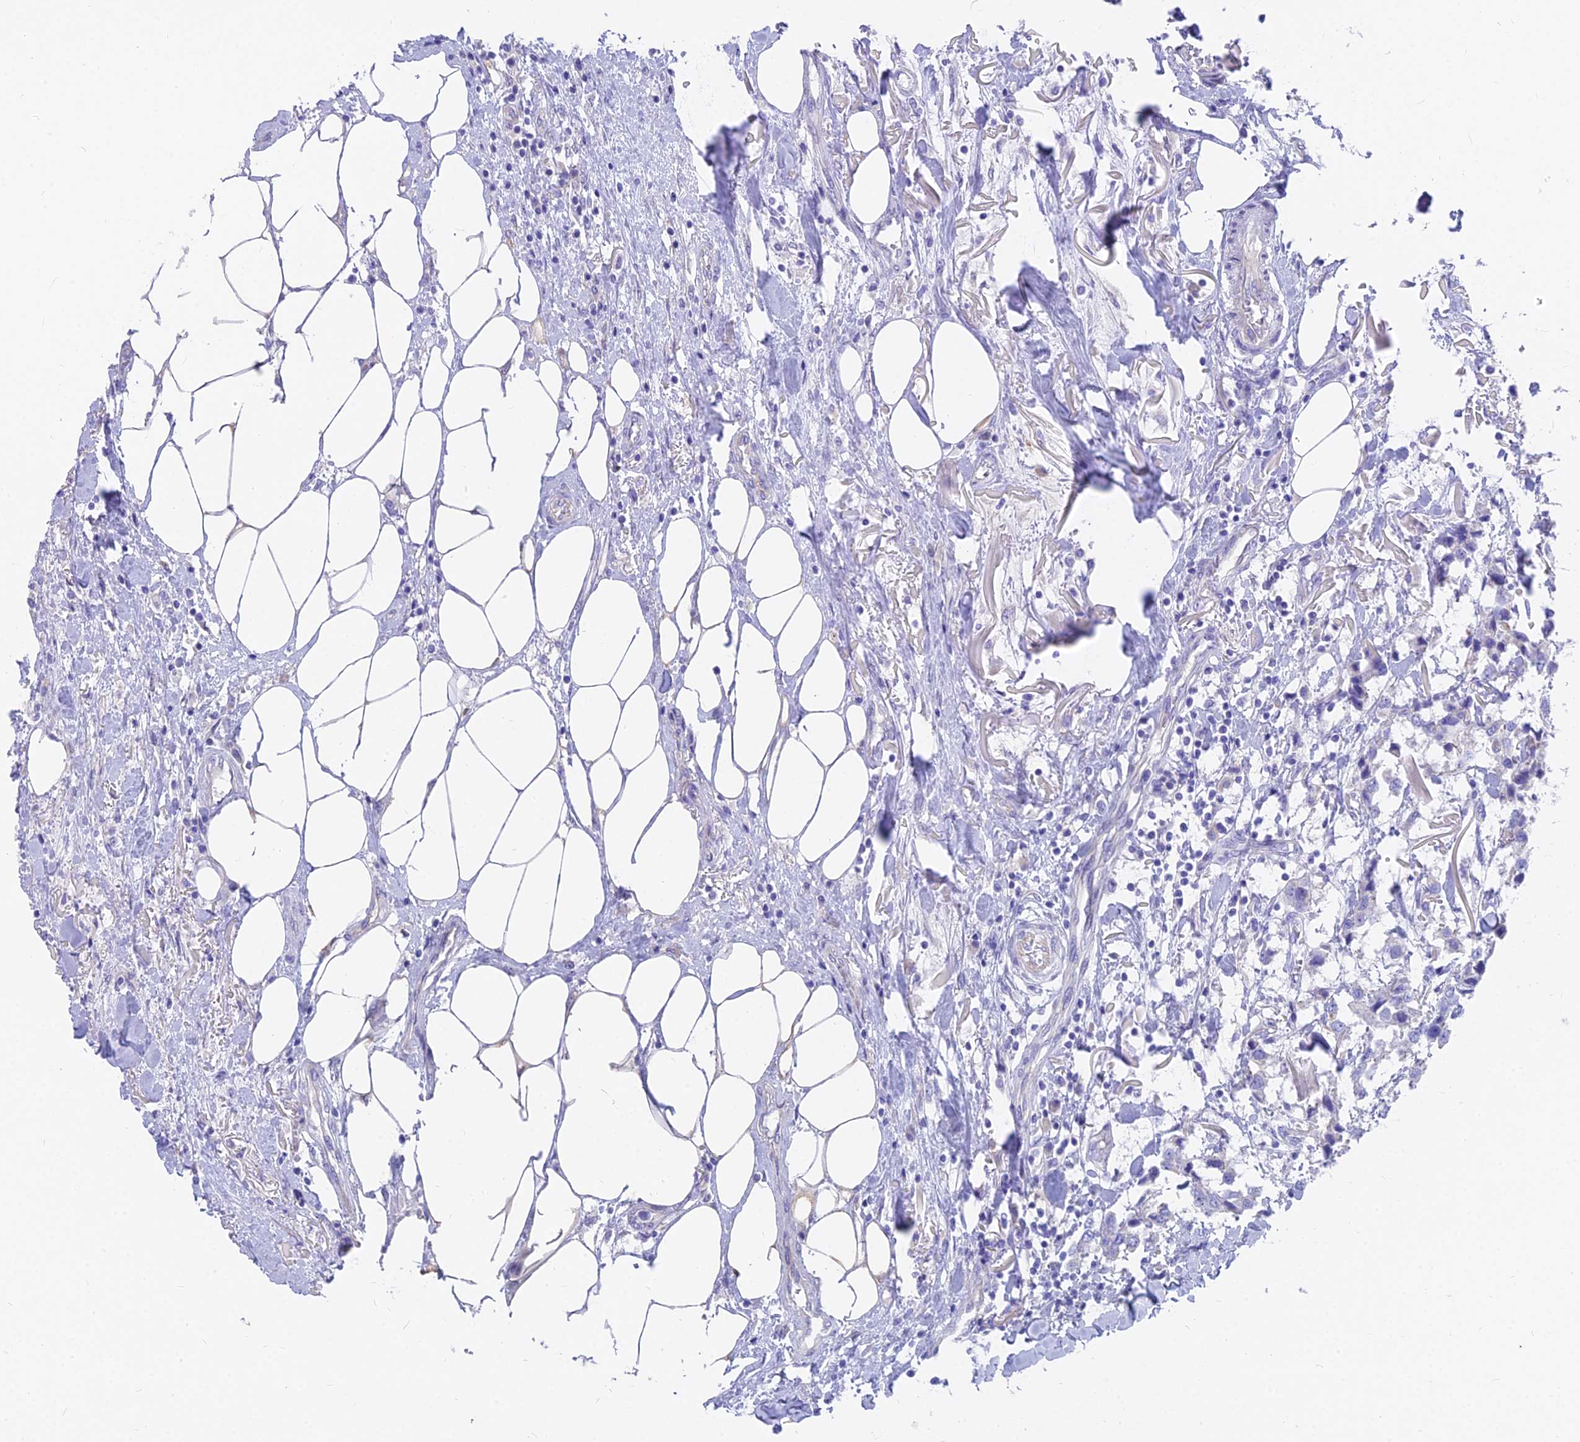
{"staining": {"intensity": "negative", "quantity": "none", "location": "none"}, "tissue": "breast cancer", "cell_type": "Tumor cells", "image_type": "cancer", "snomed": [{"axis": "morphology", "description": "Duct carcinoma"}, {"axis": "topography", "description": "Breast"}], "caption": "An immunohistochemistry (IHC) image of breast cancer (intraductal carcinoma) is shown. There is no staining in tumor cells of breast cancer (intraductal carcinoma).", "gene": "FAM168B", "patient": {"sex": "female", "age": 80}}